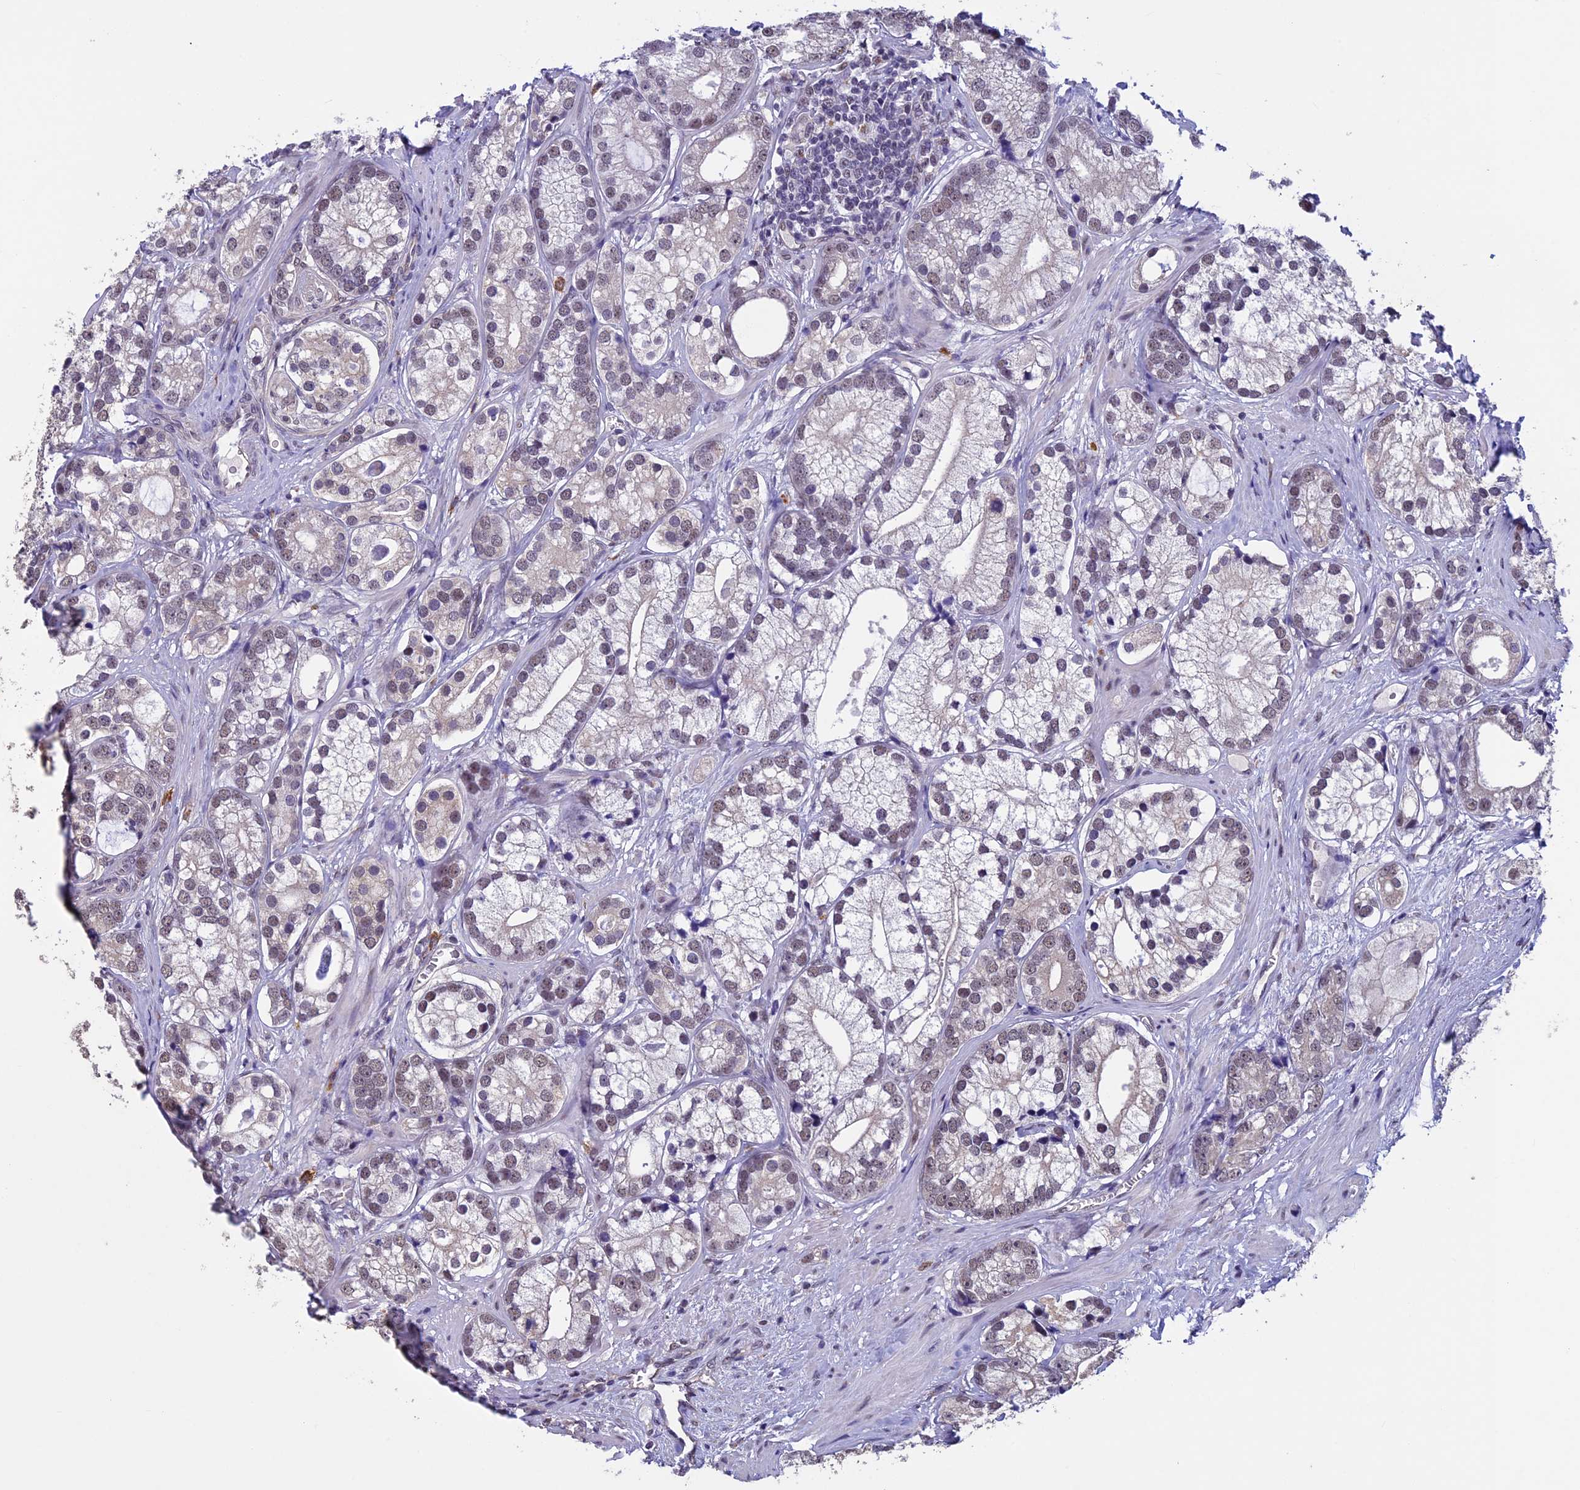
{"staining": {"intensity": "weak", "quantity": "25%-75%", "location": "nuclear"}, "tissue": "prostate cancer", "cell_type": "Tumor cells", "image_type": "cancer", "snomed": [{"axis": "morphology", "description": "Adenocarcinoma, High grade"}, {"axis": "topography", "description": "Prostate"}], "caption": "Approximately 25%-75% of tumor cells in adenocarcinoma (high-grade) (prostate) reveal weak nuclear protein expression as visualized by brown immunohistochemical staining.", "gene": "RNF40", "patient": {"sex": "male", "age": 75}}